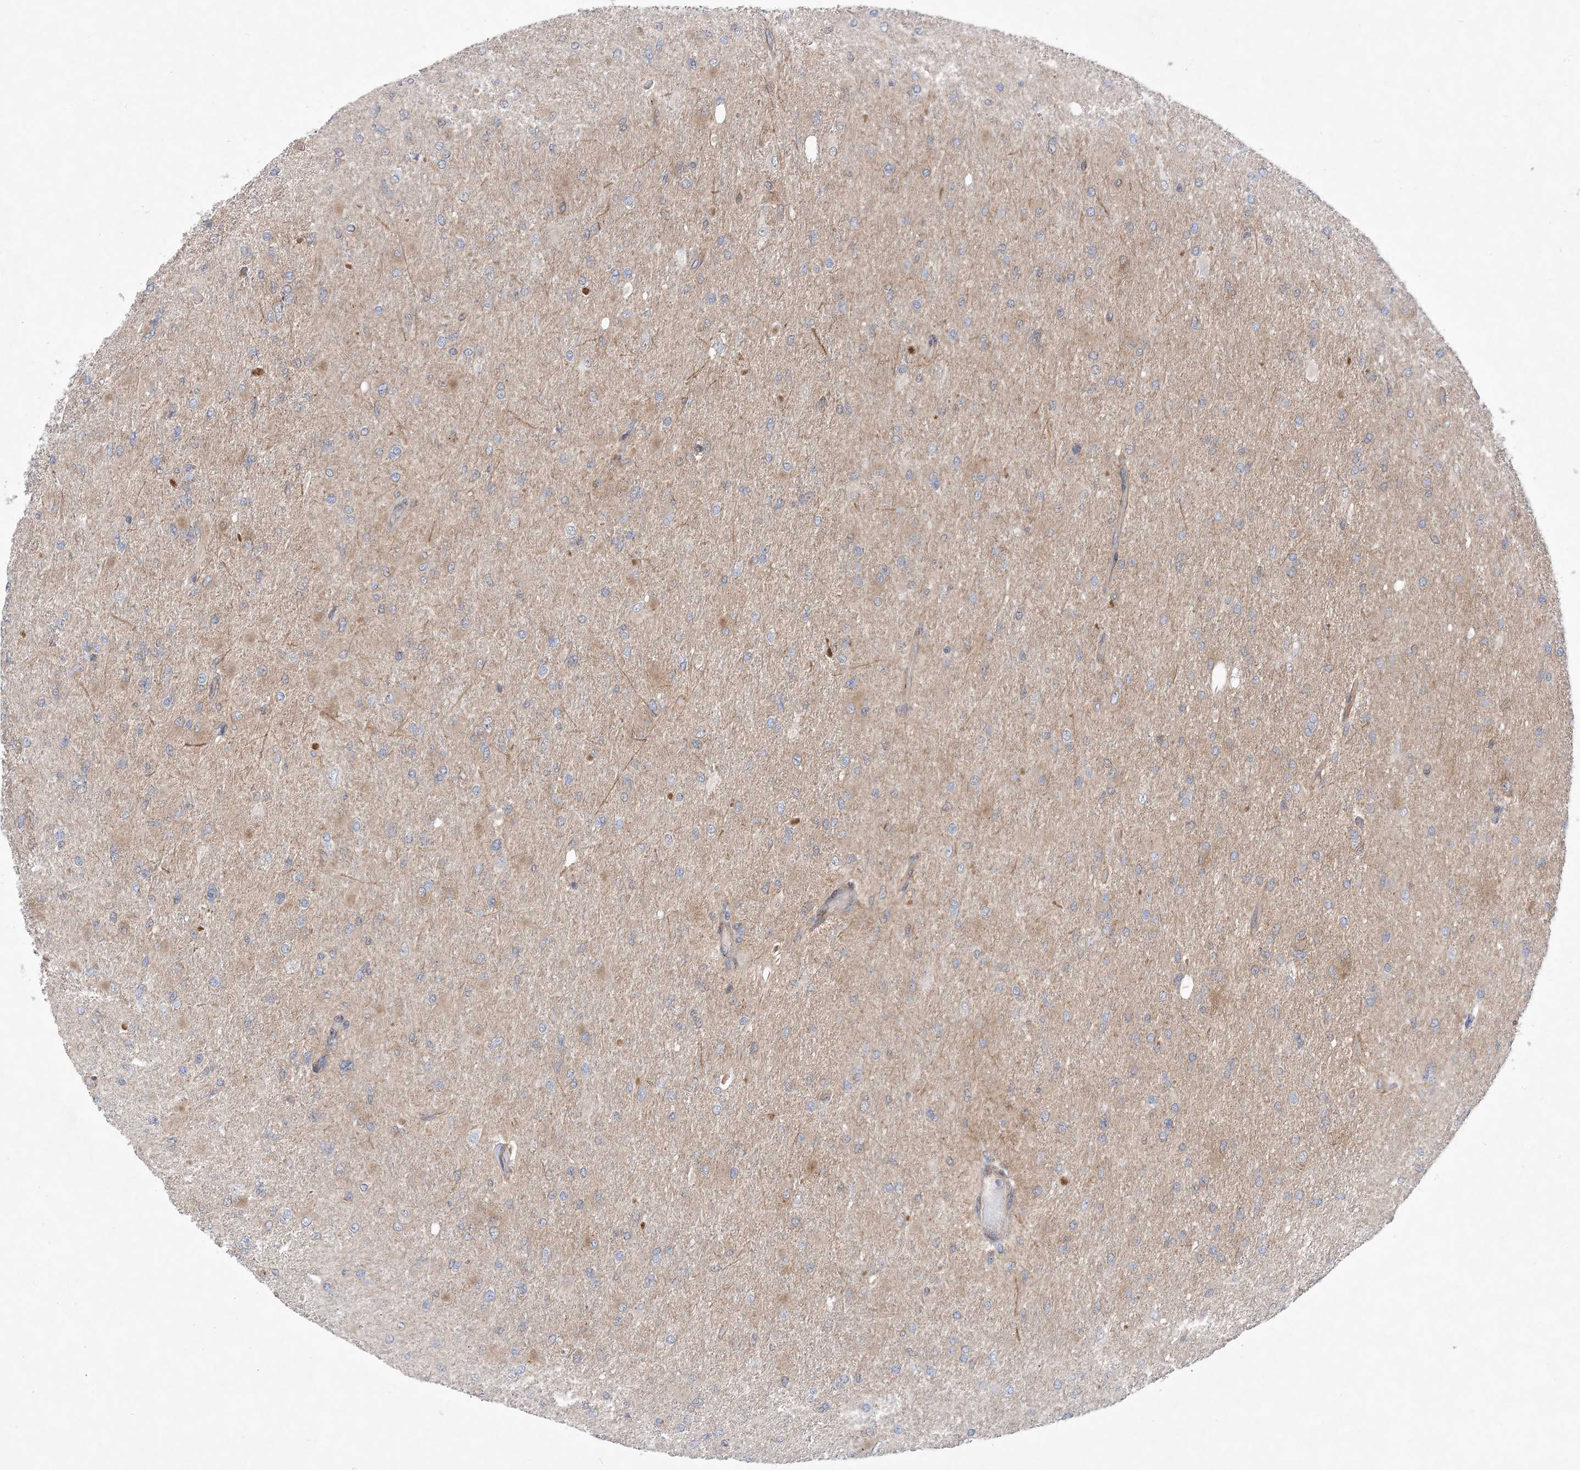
{"staining": {"intensity": "weak", "quantity": "25%-75%", "location": "cytoplasmic/membranous"}, "tissue": "glioma", "cell_type": "Tumor cells", "image_type": "cancer", "snomed": [{"axis": "morphology", "description": "Glioma, malignant, High grade"}, {"axis": "topography", "description": "Cerebral cortex"}], "caption": "Human glioma stained with a protein marker exhibits weak staining in tumor cells.", "gene": "EHBP1", "patient": {"sex": "female", "age": 36}}